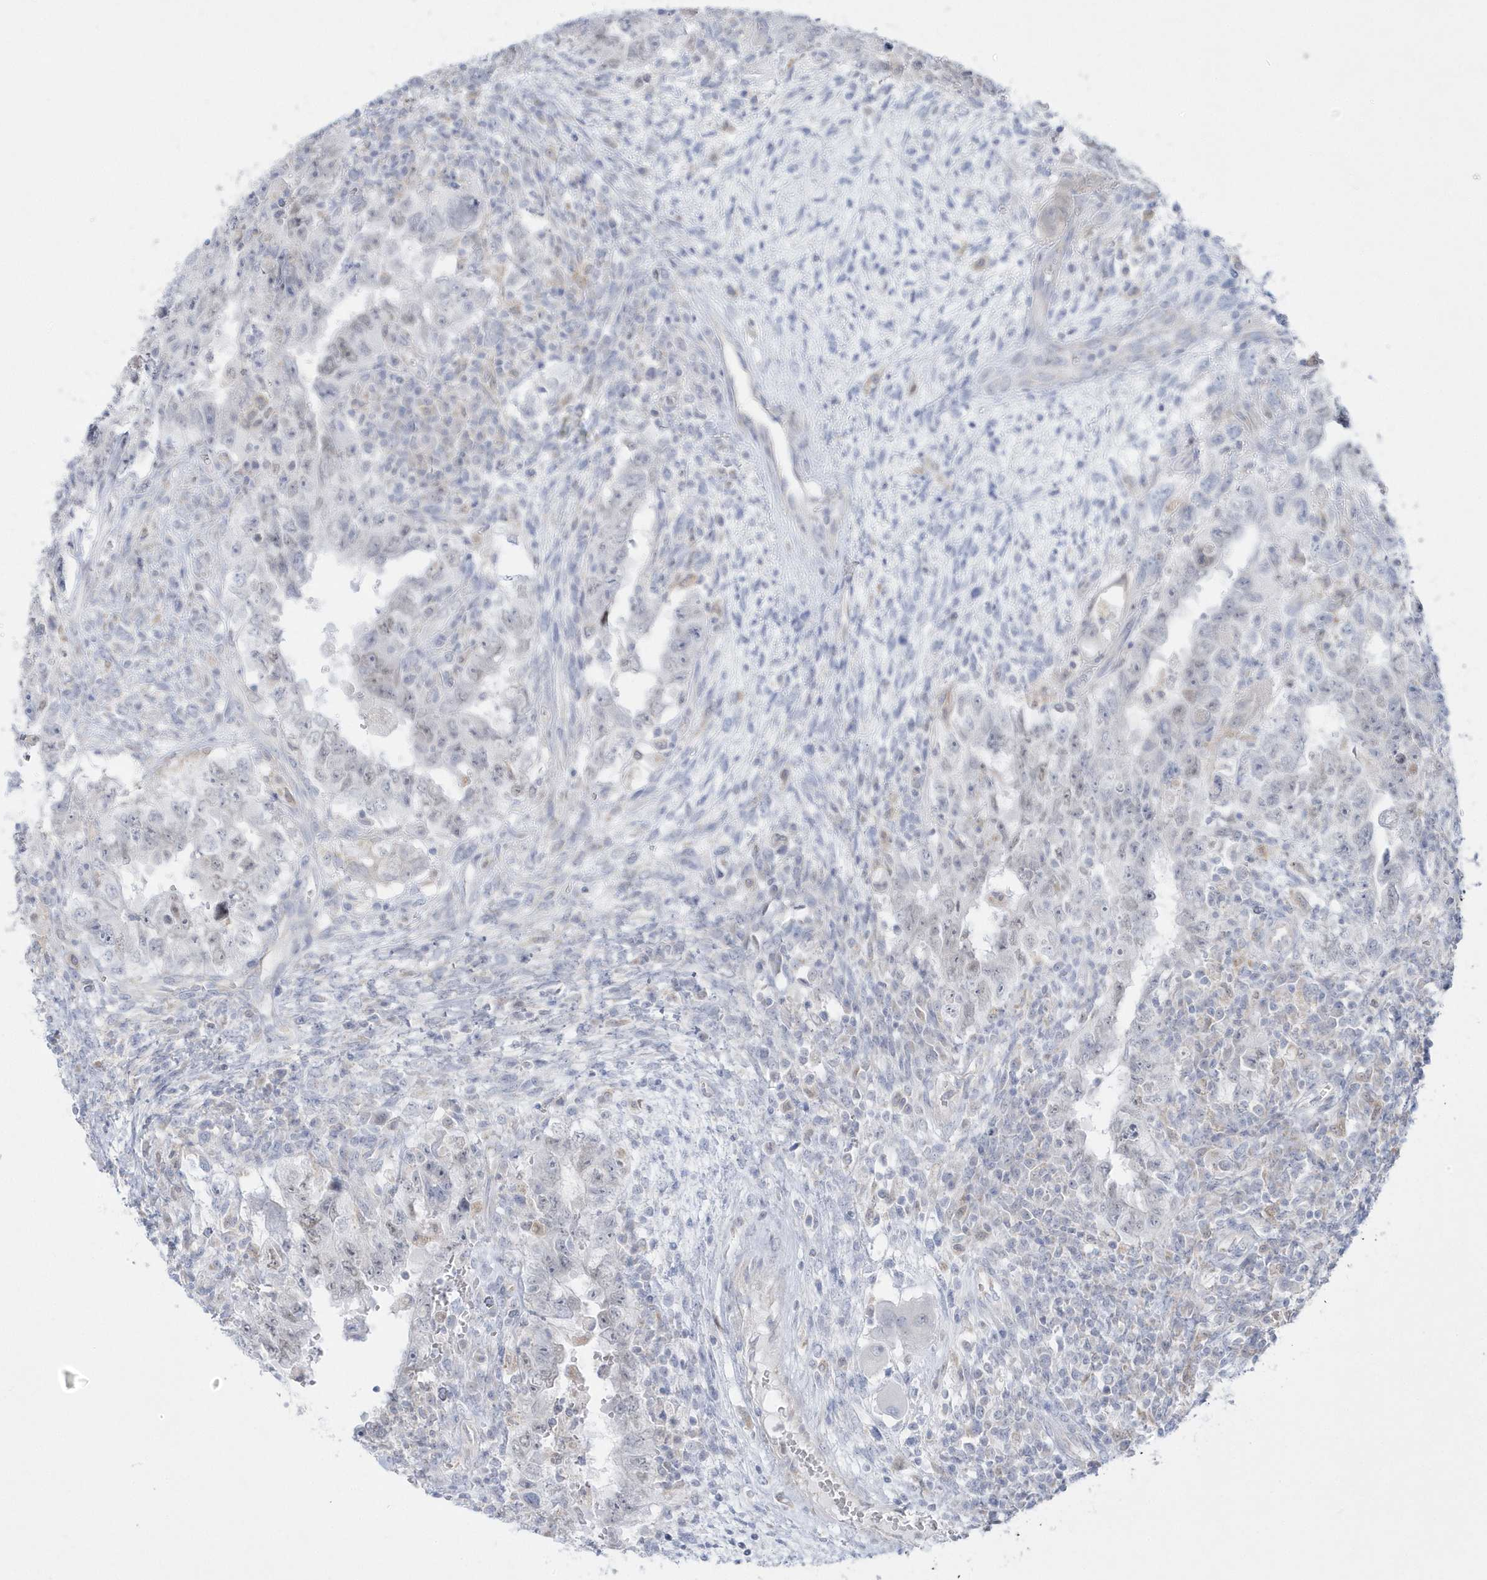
{"staining": {"intensity": "negative", "quantity": "none", "location": "none"}, "tissue": "testis cancer", "cell_type": "Tumor cells", "image_type": "cancer", "snomed": [{"axis": "morphology", "description": "Carcinoma, Embryonal, NOS"}, {"axis": "topography", "description": "Testis"}], "caption": "DAB immunohistochemical staining of human testis cancer (embryonal carcinoma) exhibits no significant expression in tumor cells.", "gene": "PCBD1", "patient": {"sex": "male", "age": 26}}